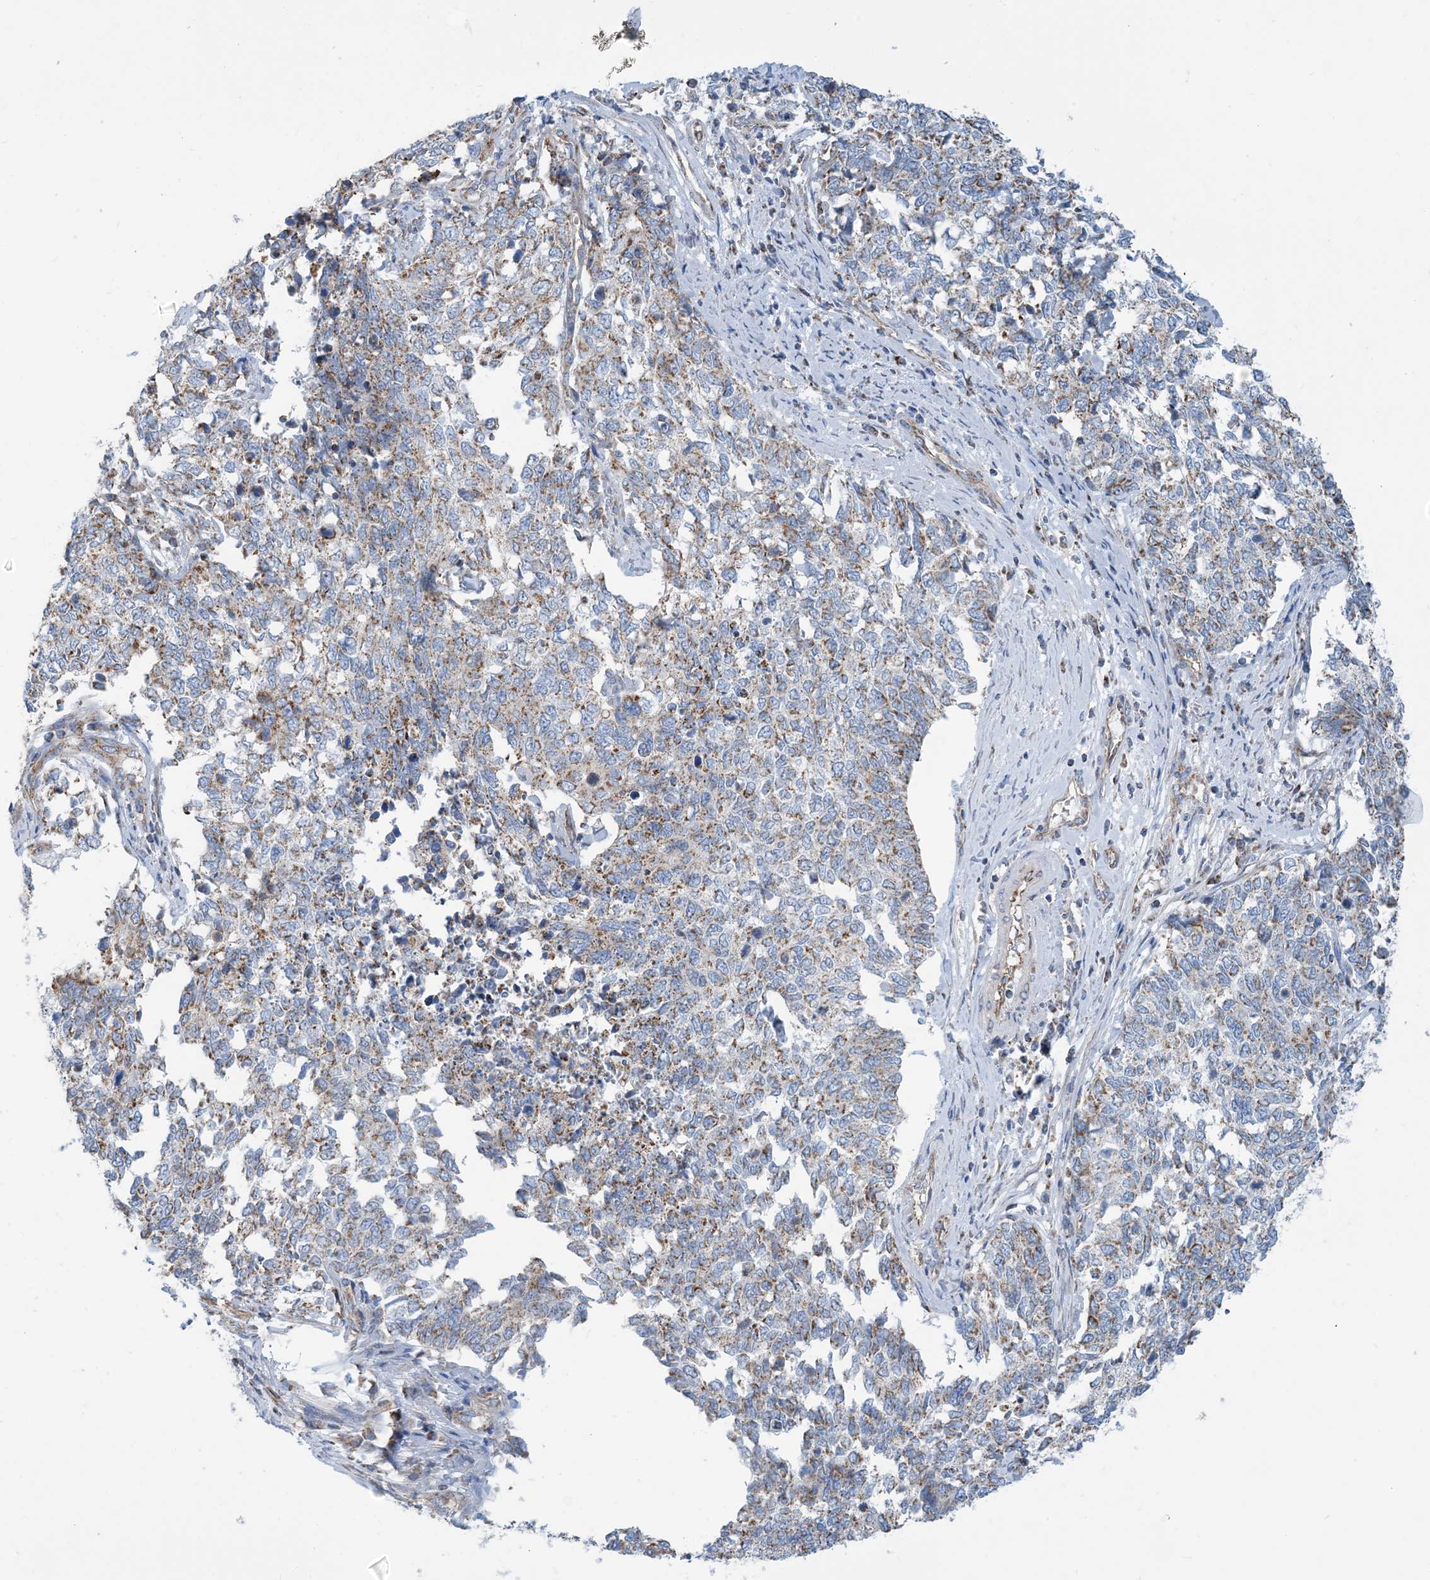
{"staining": {"intensity": "moderate", "quantity": ">75%", "location": "cytoplasmic/membranous"}, "tissue": "cervical cancer", "cell_type": "Tumor cells", "image_type": "cancer", "snomed": [{"axis": "morphology", "description": "Squamous cell carcinoma, NOS"}, {"axis": "topography", "description": "Cervix"}], "caption": "Tumor cells display medium levels of moderate cytoplasmic/membranous staining in about >75% of cells in cervical squamous cell carcinoma. The protein of interest is stained brown, and the nuclei are stained in blue (DAB (3,3'-diaminobenzidine) IHC with brightfield microscopy, high magnification).", "gene": "PHOSPHO2", "patient": {"sex": "female", "age": 63}}